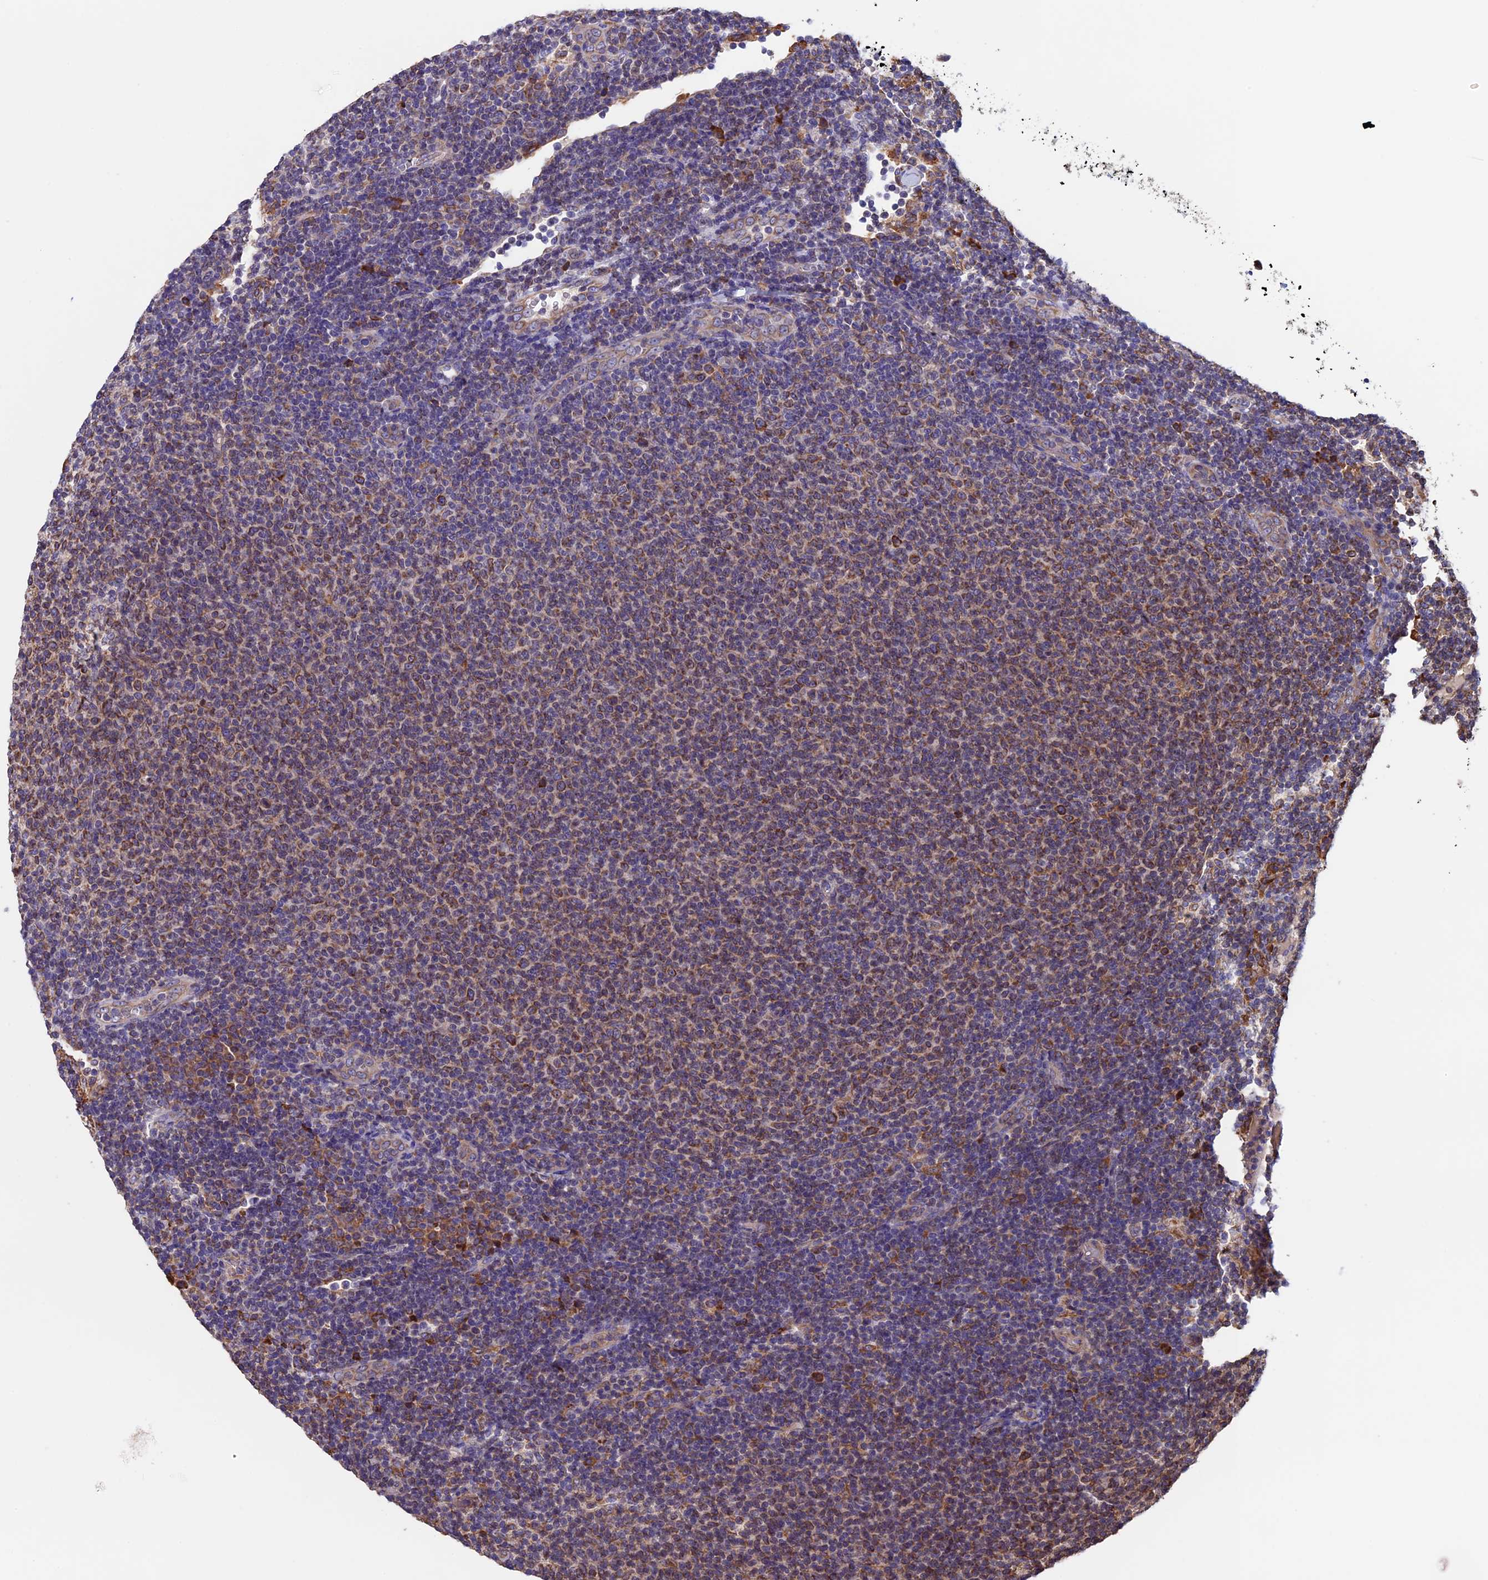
{"staining": {"intensity": "moderate", "quantity": "25%-75%", "location": "cytoplasmic/membranous"}, "tissue": "lymphoma", "cell_type": "Tumor cells", "image_type": "cancer", "snomed": [{"axis": "morphology", "description": "Malignant lymphoma, non-Hodgkin's type, Low grade"}, {"axis": "topography", "description": "Lymph node"}], "caption": "Human malignant lymphoma, non-Hodgkin's type (low-grade) stained with a protein marker shows moderate staining in tumor cells.", "gene": "BTBD3", "patient": {"sex": "male", "age": 66}}